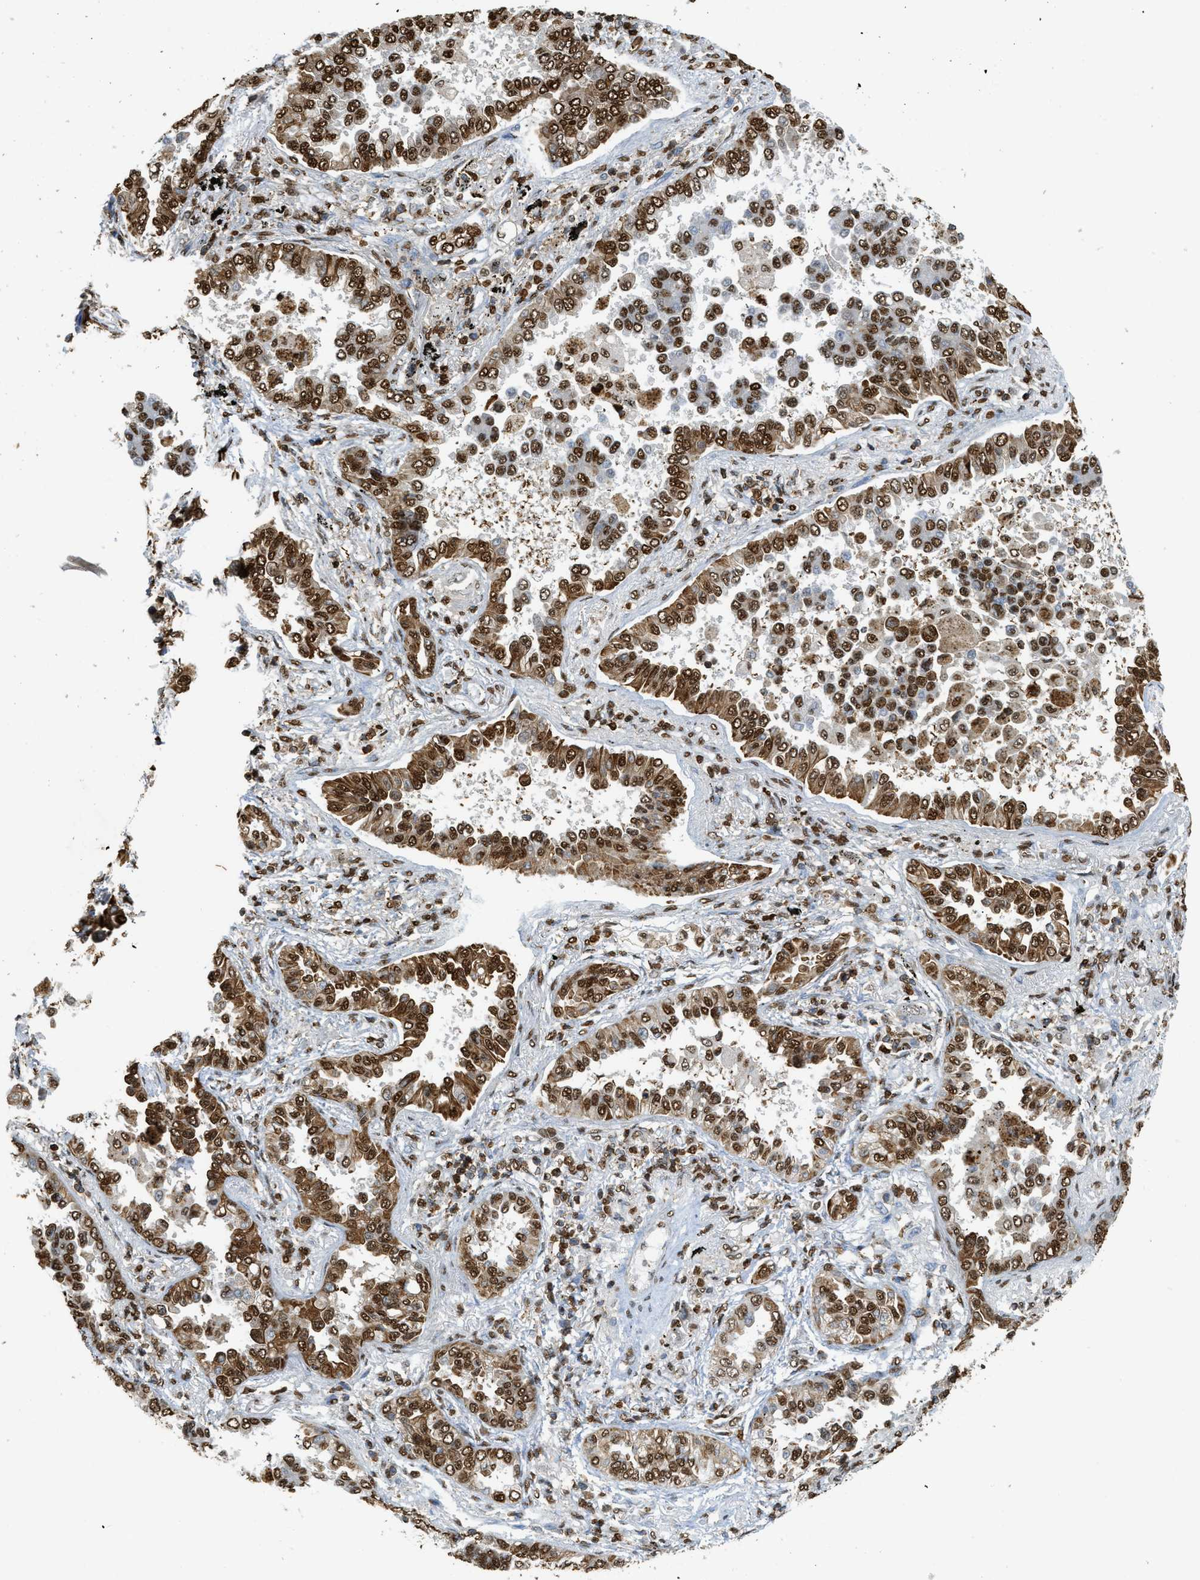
{"staining": {"intensity": "strong", "quantity": ">75%", "location": "cytoplasmic/membranous,nuclear"}, "tissue": "lung cancer", "cell_type": "Tumor cells", "image_type": "cancer", "snomed": [{"axis": "morphology", "description": "Normal tissue, NOS"}, {"axis": "morphology", "description": "Adenocarcinoma, NOS"}, {"axis": "topography", "description": "Lung"}], "caption": "DAB immunohistochemical staining of lung cancer reveals strong cytoplasmic/membranous and nuclear protein positivity in about >75% of tumor cells.", "gene": "NR5A2", "patient": {"sex": "male", "age": 59}}